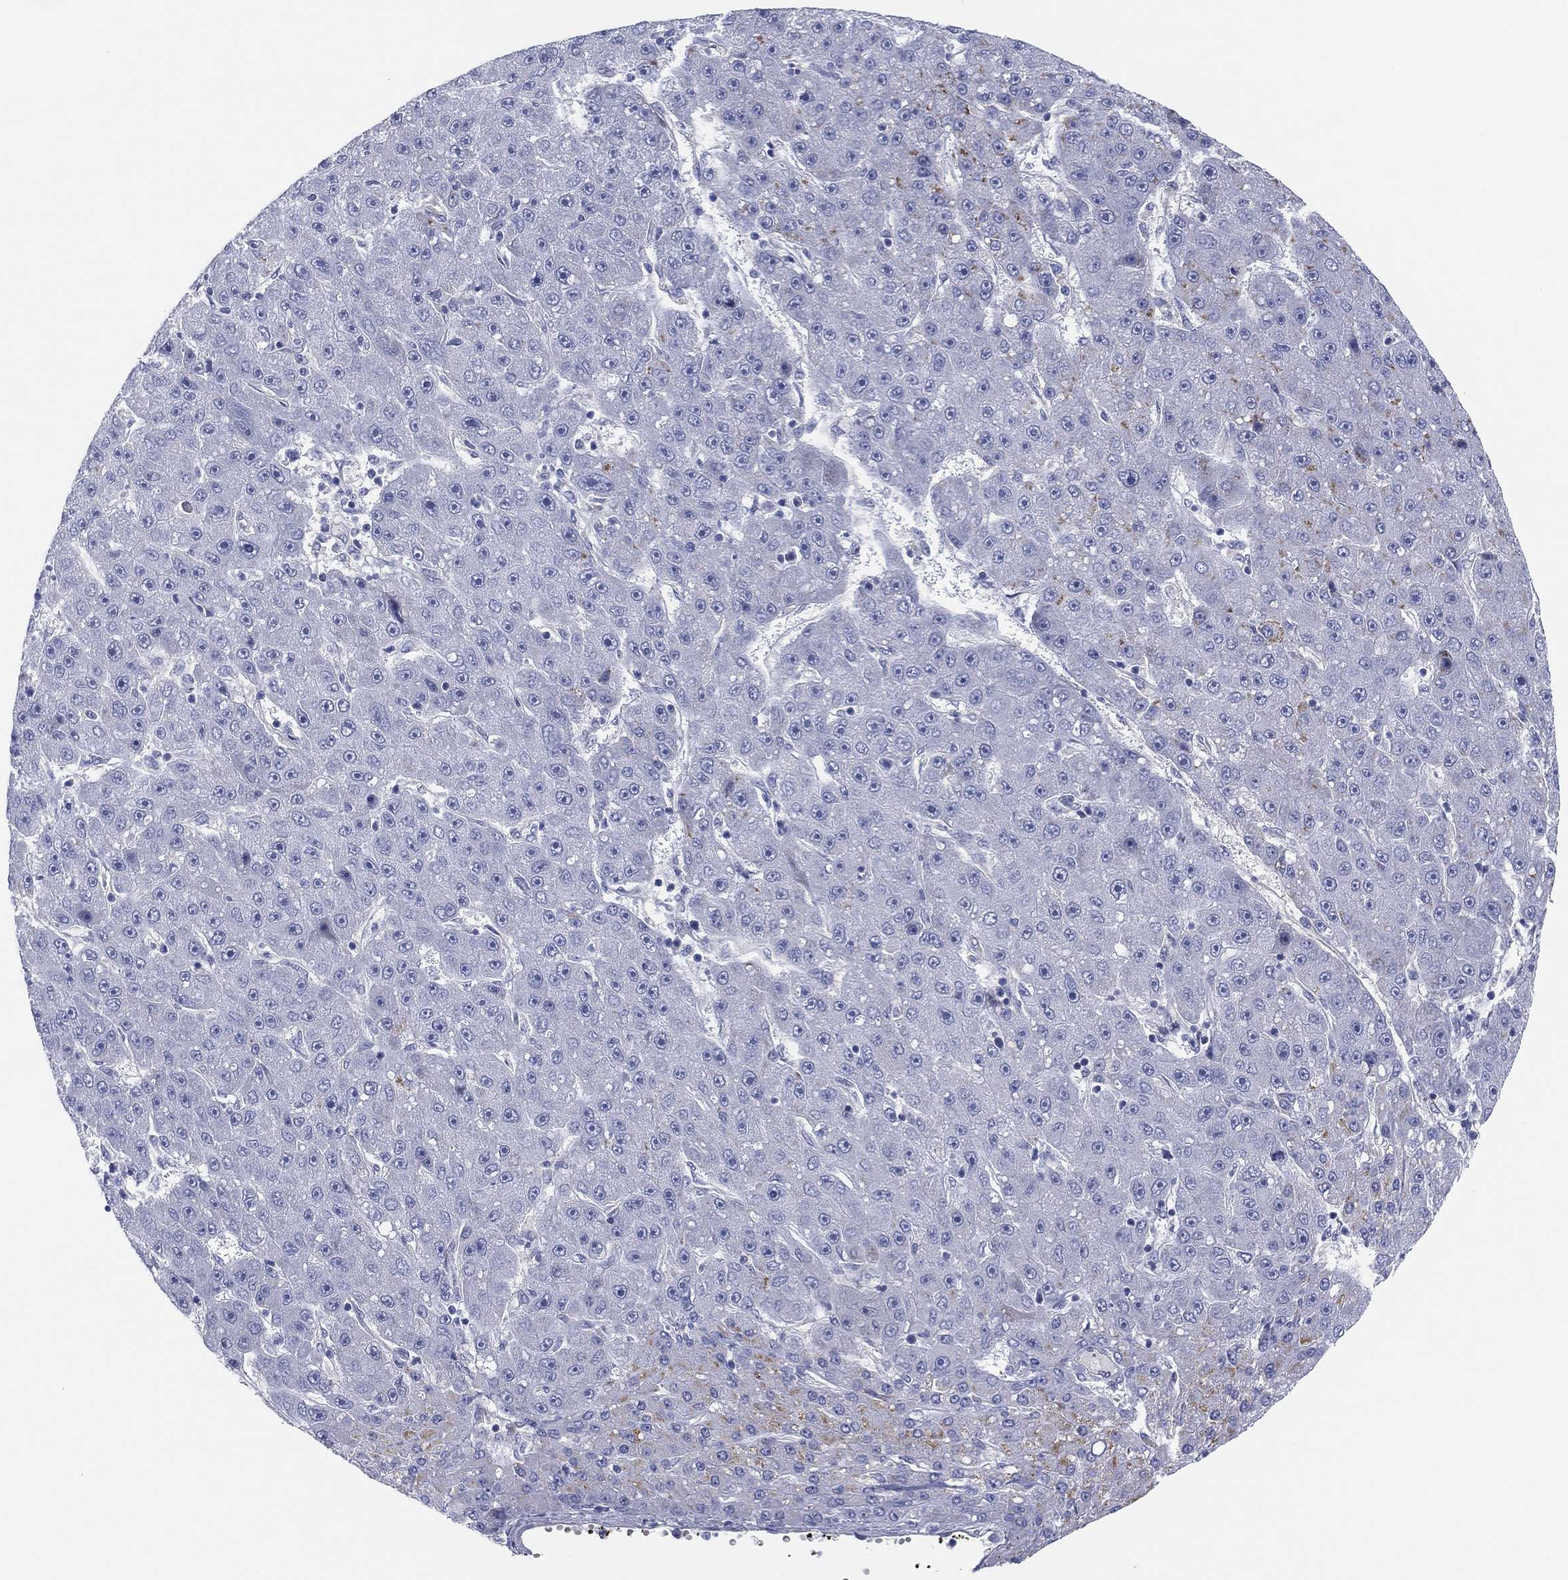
{"staining": {"intensity": "weak", "quantity": "<25%", "location": "cytoplasmic/membranous"}, "tissue": "liver cancer", "cell_type": "Tumor cells", "image_type": "cancer", "snomed": [{"axis": "morphology", "description": "Carcinoma, Hepatocellular, NOS"}, {"axis": "topography", "description": "Liver"}], "caption": "Photomicrograph shows no significant protein expression in tumor cells of liver cancer.", "gene": "MLF1", "patient": {"sex": "male", "age": 67}}